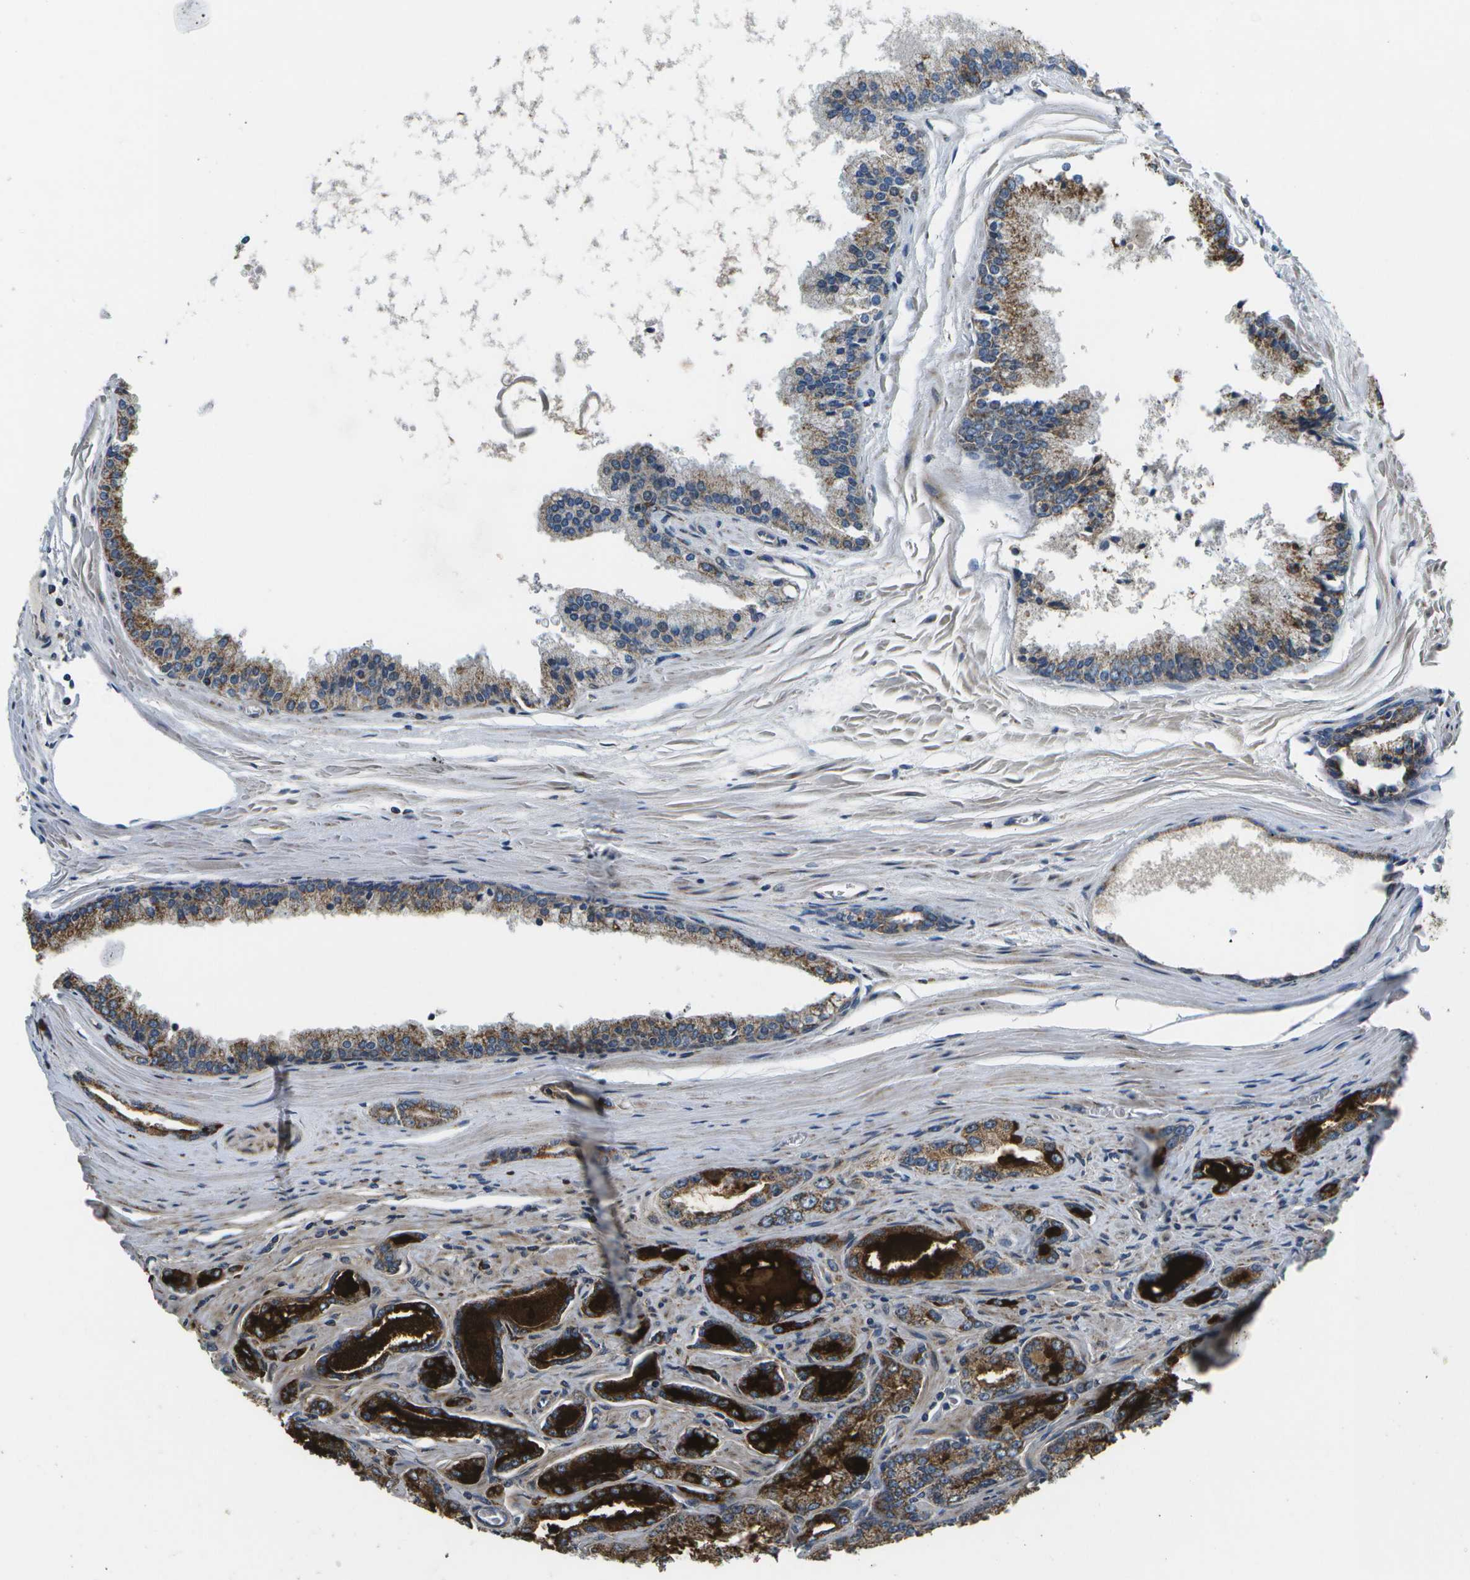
{"staining": {"intensity": "moderate", "quantity": ">75%", "location": "cytoplasmic/membranous"}, "tissue": "prostate cancer", "cell_type": "Tumor cells", "image_type": "cancer", "snomed": [{"axis": "morphology", "description": "Adenocarcinoma, High grade"}, {"axis": "topography", "description": "Prostate"}], "caption": "The photomicrograph exhibits staining of adenocarcinoma (high-grade) (prostate), revealing moderate cytoplasmic/membranous protein positivity (brown color) within tumor cells.", "gene": "GALNT15", "patient": {"sex": "male", "age": 65}}